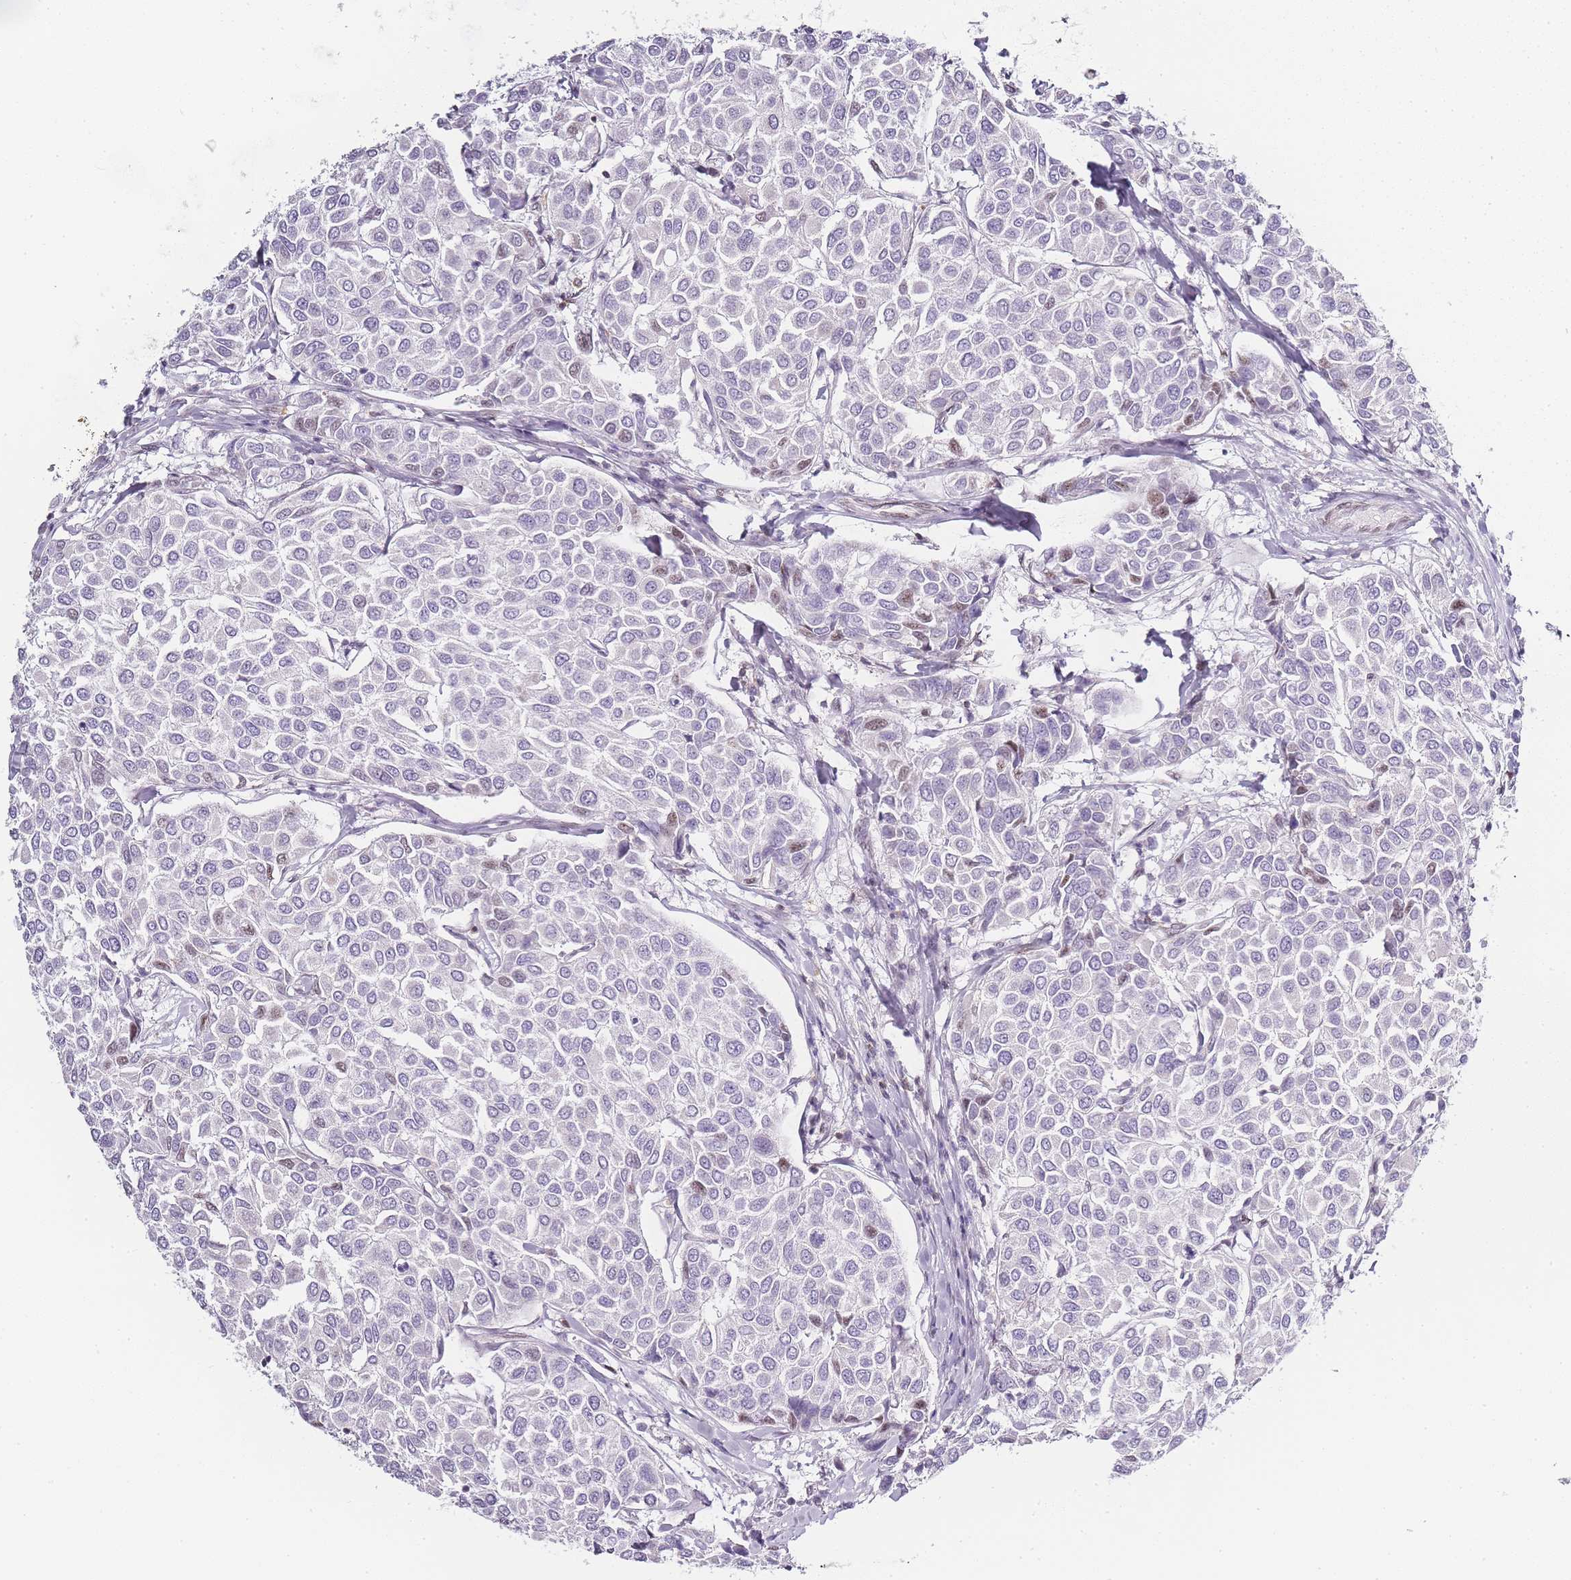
{"staining": {"intensity": "moderate", "quantity": "<25%", "location": "cytoplasmic/membranous"}, "tissue": "breast cancer", "cell_type": "Tumor cells", "image_type": "cancer", "snomed": [{"axis": "morphology", "description": "Duct carcinoma"}, {"axis": "topography", "description": "Breast"}], "caption": "About <25% of tumor cells in breast cancer (intraductal carcinoma) reveal moderate cytoplasmic/membranous protein staining as visualized by brown immunohistochemical staining.", "gene": "JAKMIP1", "patient": {"sex": "female", "age": 55}}